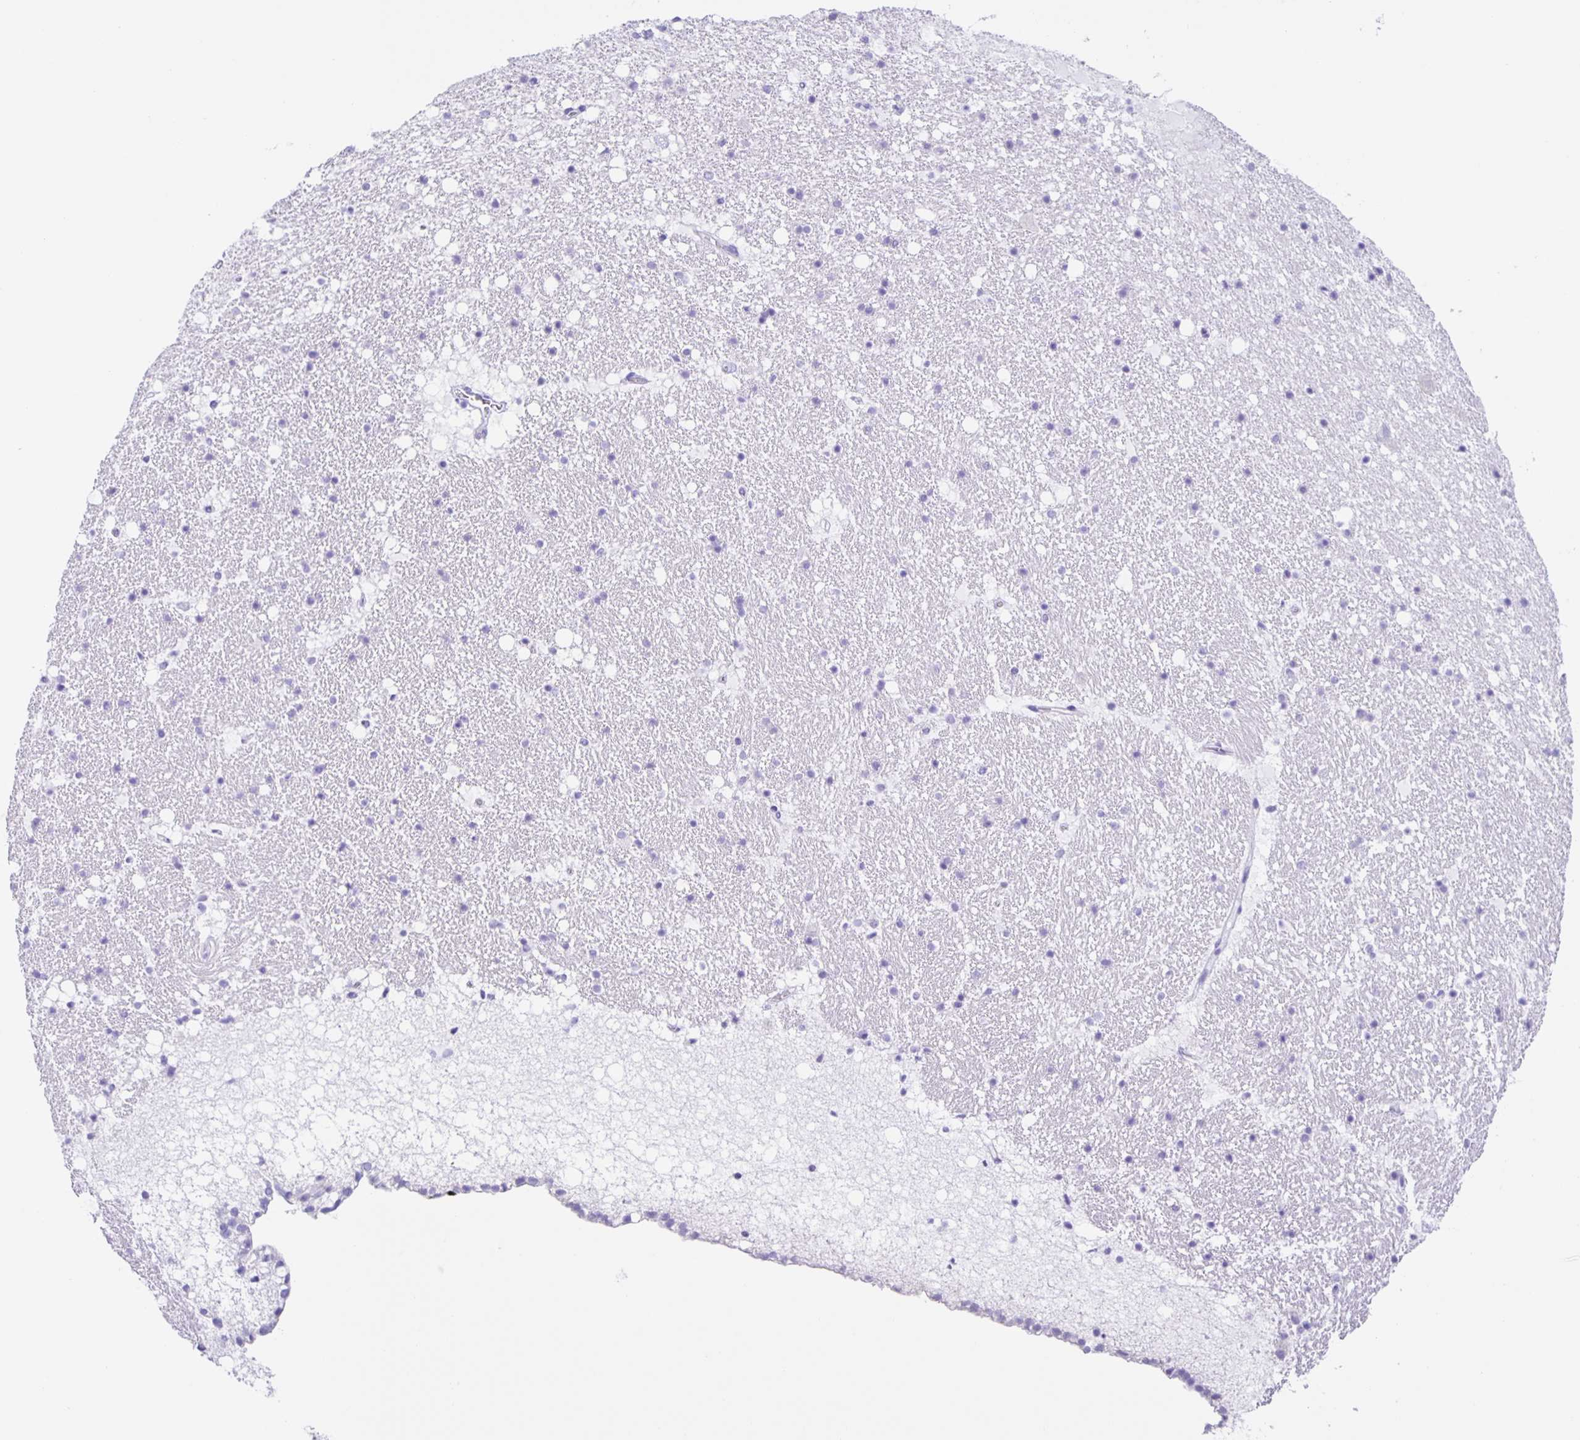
{"staining": {"intensity": "negative", "quantity": "none", "location": "none"}, "tissue": "hippocampus", "cell_type": "Glial cells", "image_type": "normal", "snomed": [{"axis": "morphology", "description": "Normal tissue, NOS"}, {"axis": "topography", "description": "Hippocampus"}], "caption": "Immunohistochemical staining of normal human hippocampus exhibits no significant staining in glial cells. (Immunohistochemistry (ihc), brightfield microscopy, high magnification).", "gene": "GUCA2A", "patient": {"sex": "female", "age": 42}}